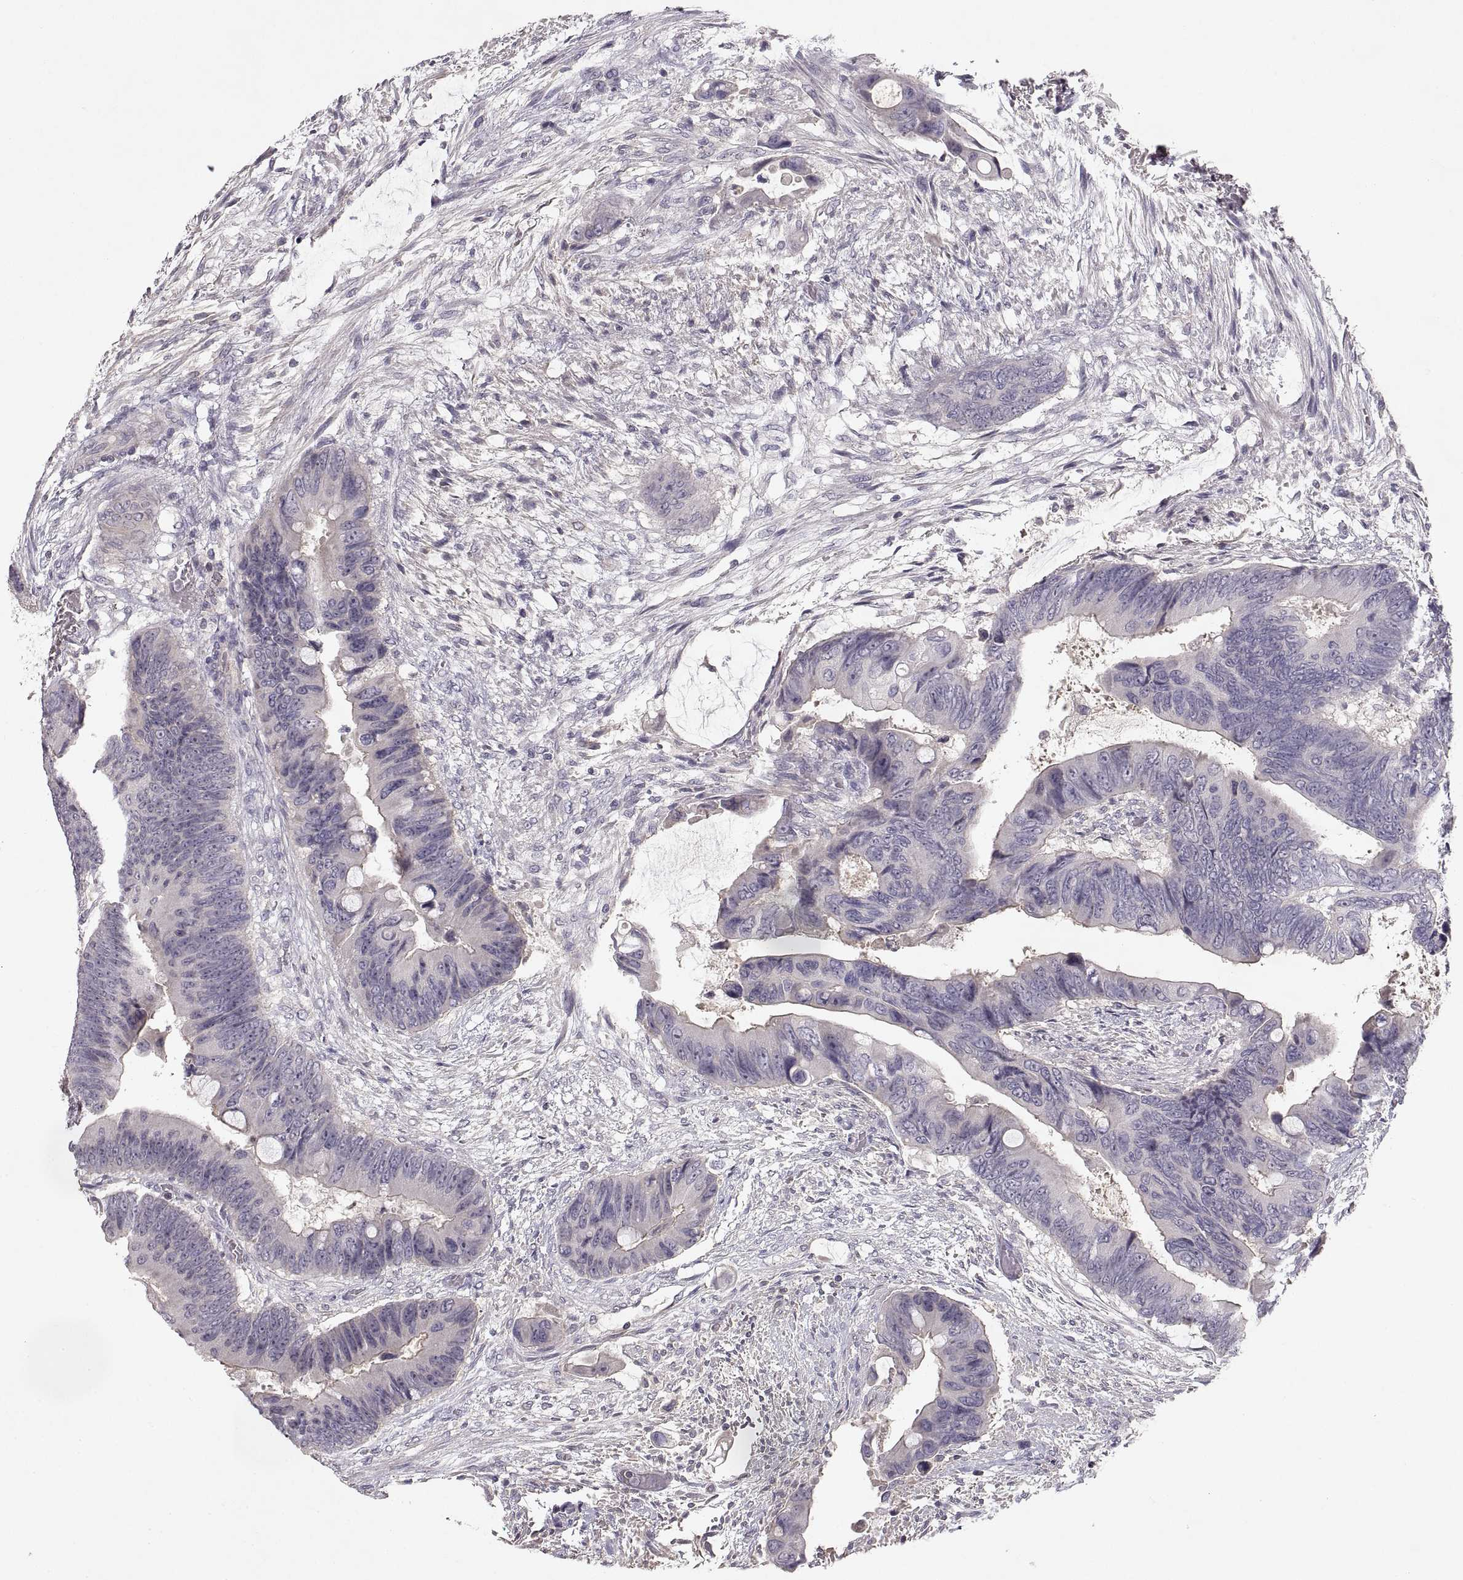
{"staining": {"intensity": "negative", "quantity": "none", "location": "none"}, "tissue": "colorectal cancer", "cell_type": "Tumor cells", "image_type": "cancer", "snomed": [{"axis": "morphology", "description": "Adenocarcinoma, NOS"}, {"axis": "topography", "description": "Rectum"}], "caption": "Tumor cells show no significant staining in colorectal cancer (adenocarcinoma).", "gene": "ADAM11", "patient": {"sex": "male", "age": 63}}